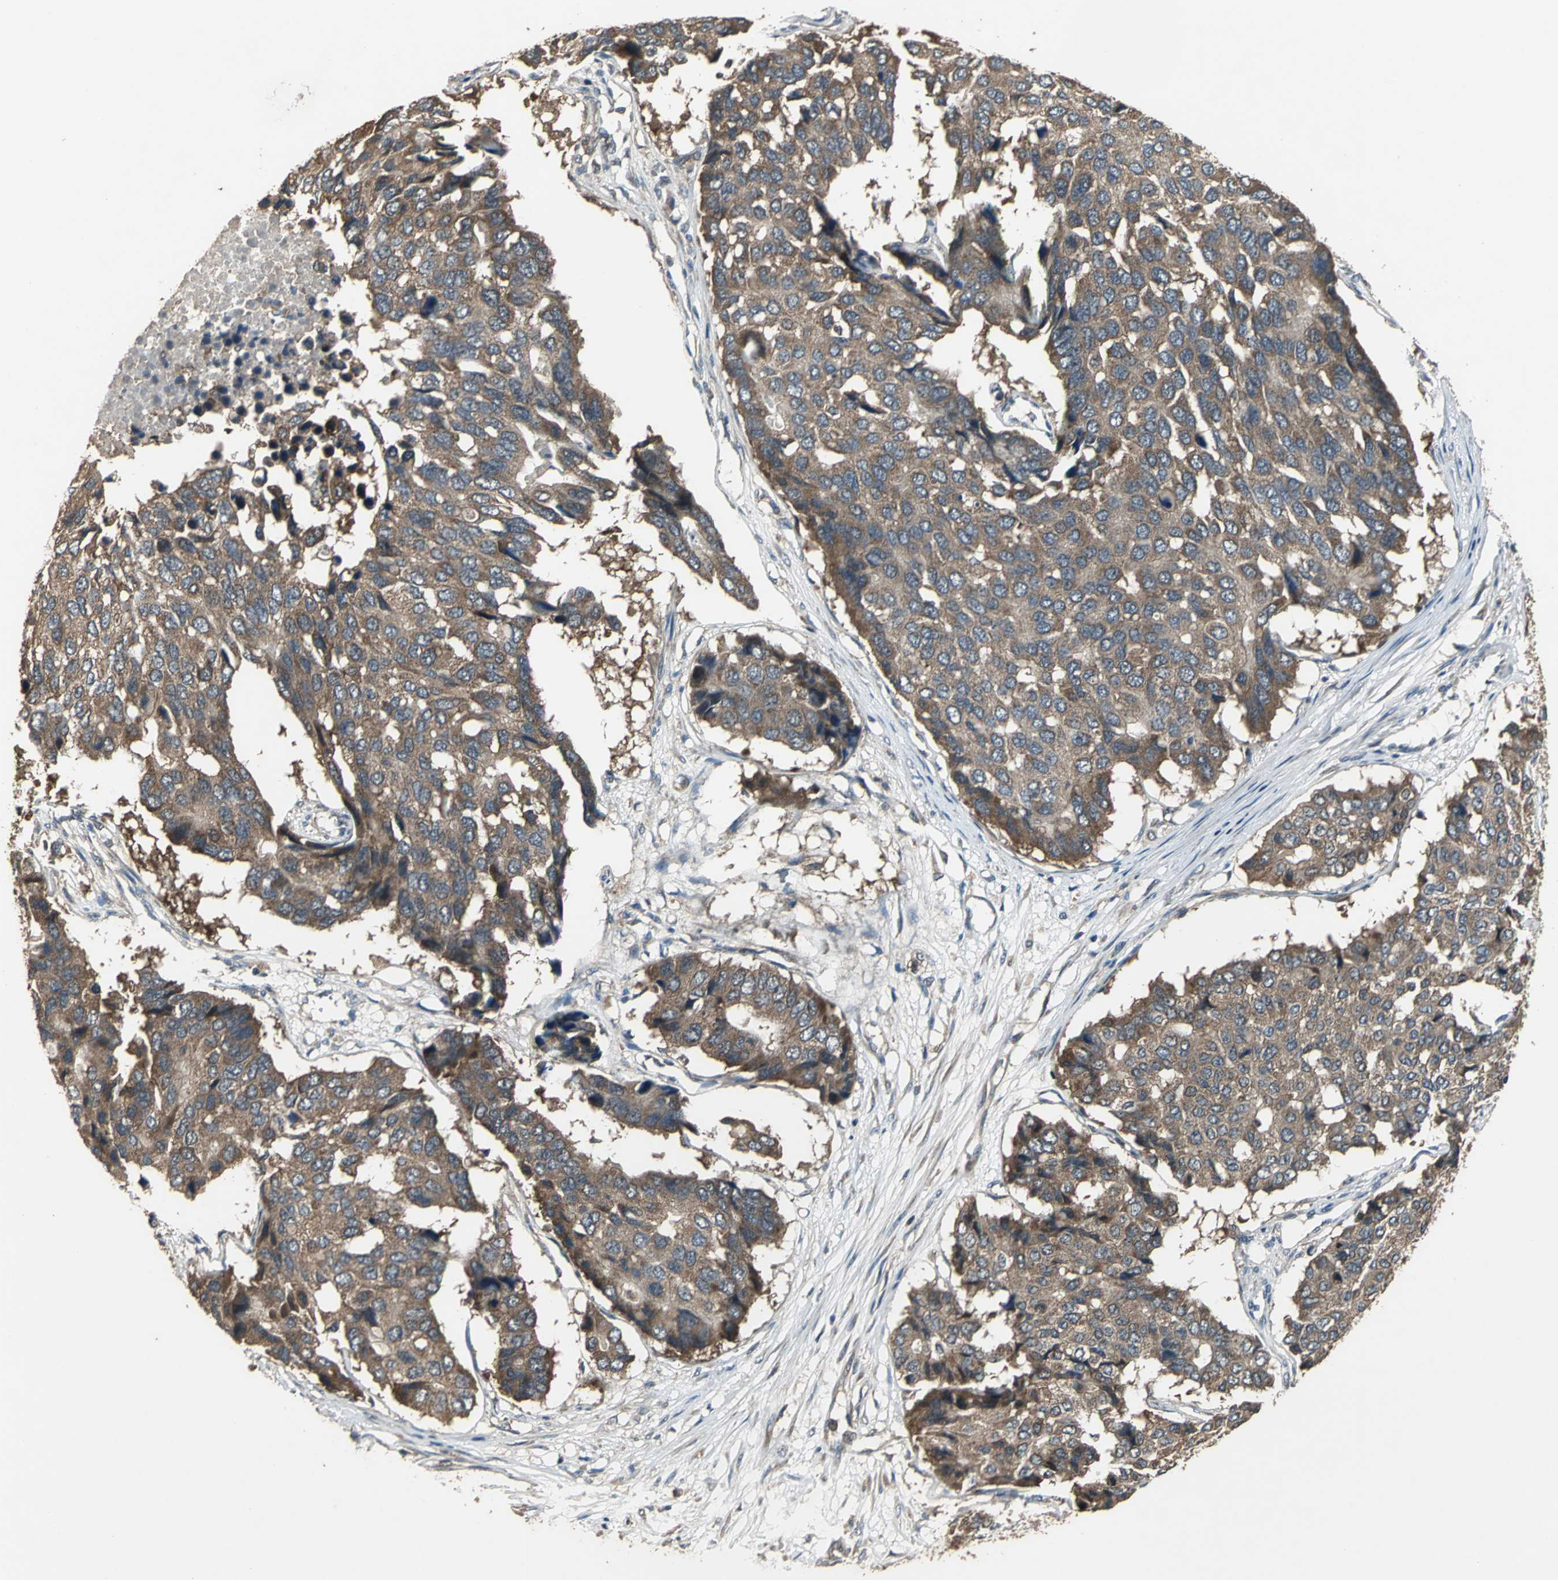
{"staining": {"intensity": "strong", "quantity": ">75%", "location": "cytoplasmic/membranous"}, "tissue": "pancreatic cancer", "cell_type": "Tumor cells", "image_type": "cancer", "snomed": [{"axis": "morphology", "description": "Adenocarcinoma, NOS"}, {"axis": "topography", "description": "Pancreas"}], "caption": "Immunohistochemical staining of pancreatic cancer demonstrates strong cytoplasmic/membranous protein positivity in approximately >75% of tumor cells.", "gene": "ZNF608", "patient": {"sex": "male", "age": 50}}